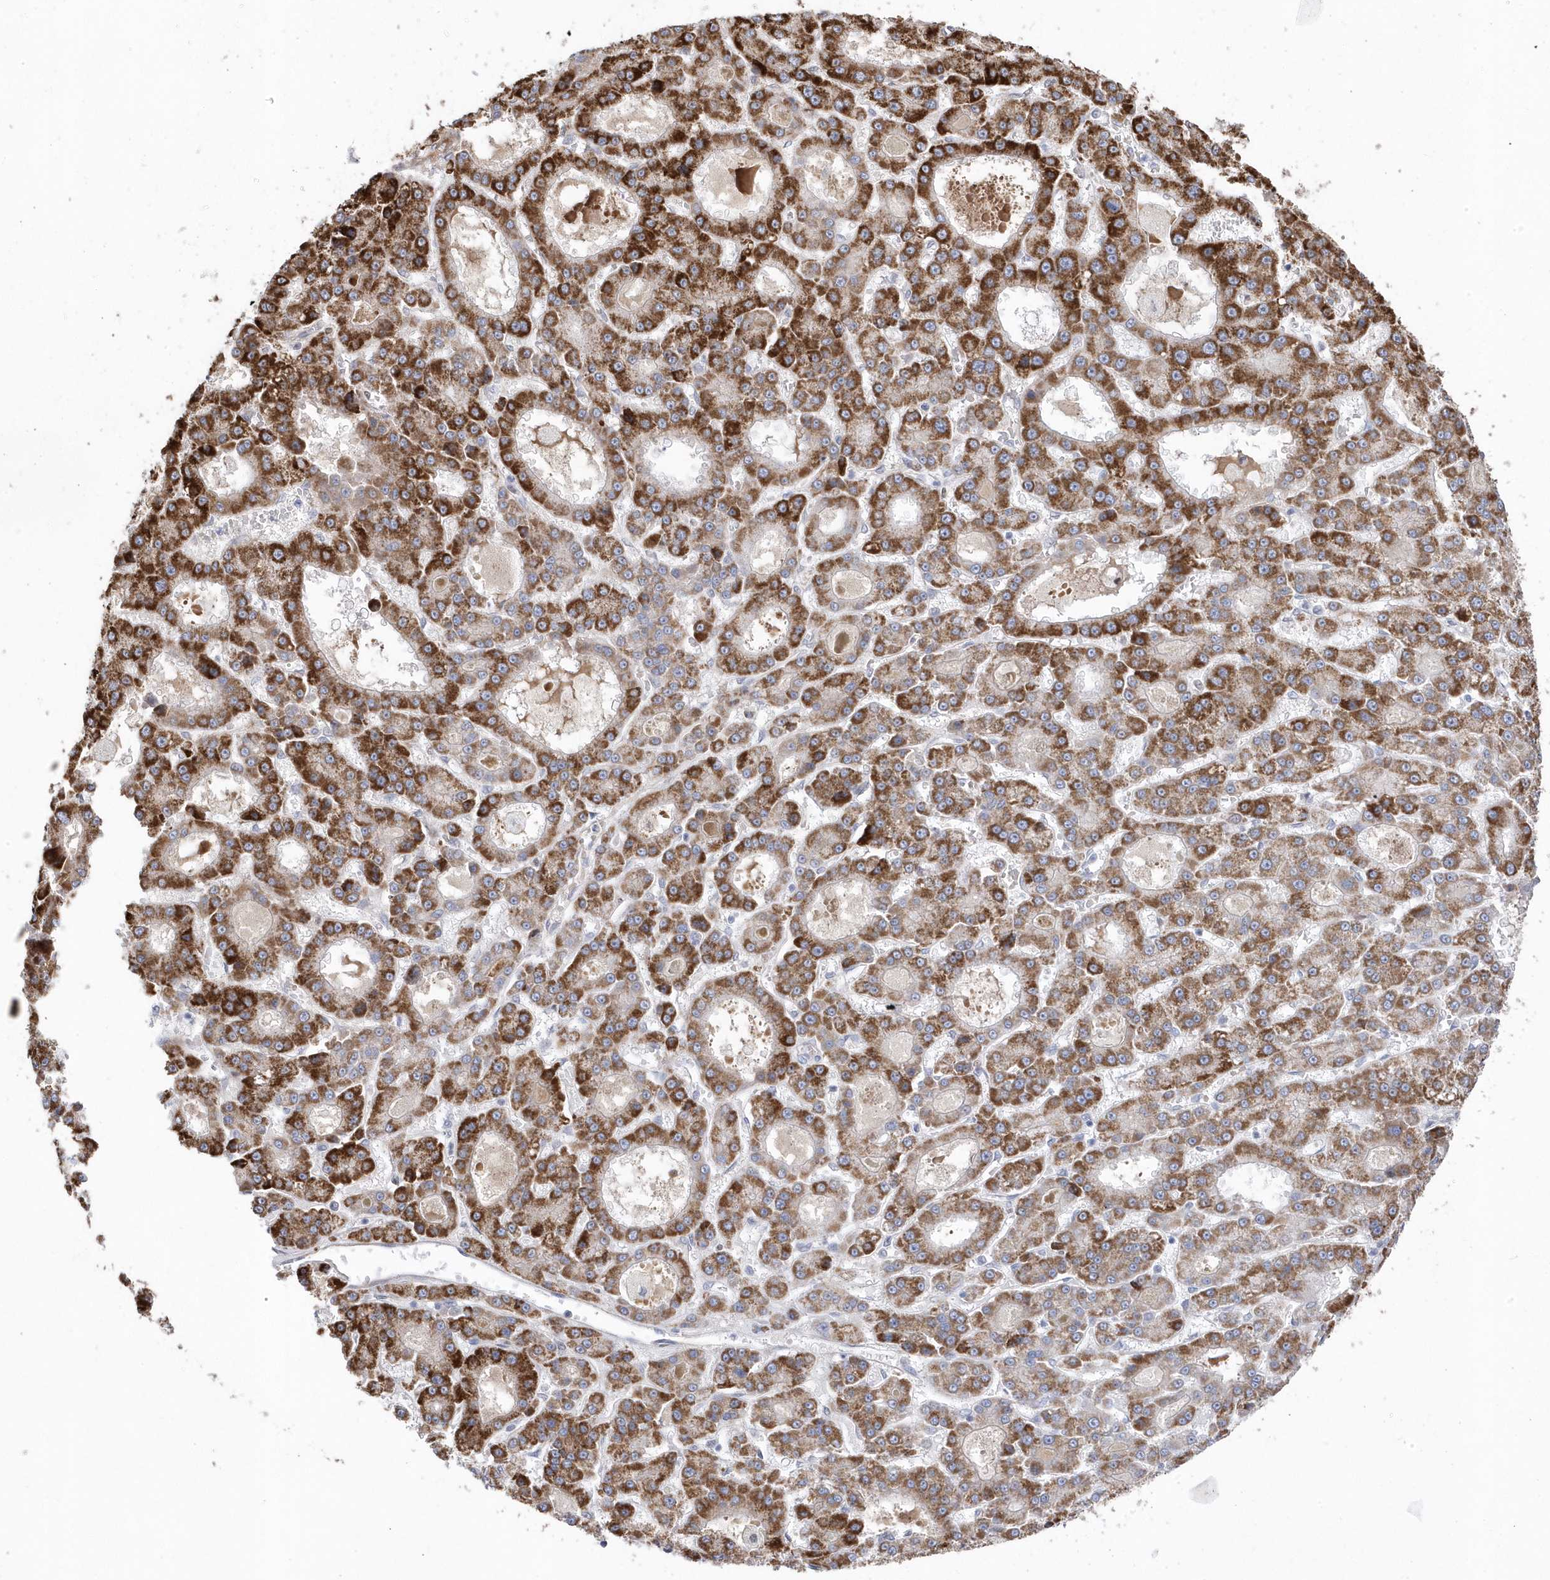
{"staining": {"intensity": "strong", "quantity": ">75%", "location": "cytoplasmic/membranous"}, "tissue": "liver cancer", "cell_type": "Tumor cells", "image_type": "cancer", "snomed": [{"axis": "morphology", "description": "Carcinoma, Hepatocellular, NOS"}, {"axis": "topography", "description": "Liver"}], "caption": "High-magnification brightfield microscopy of liver hepatocellular carcinoma stained with DAB (3,3'-diaminobenzidine) (brown) and counterstained with hematoxylin (blue). tumor cells exhibit strong cytoplasmic/membranous positivity is appreciated in approximately>75% of cells.", "gene": "GTPBP6", "patient": {"sex": "male", "age": 70}}